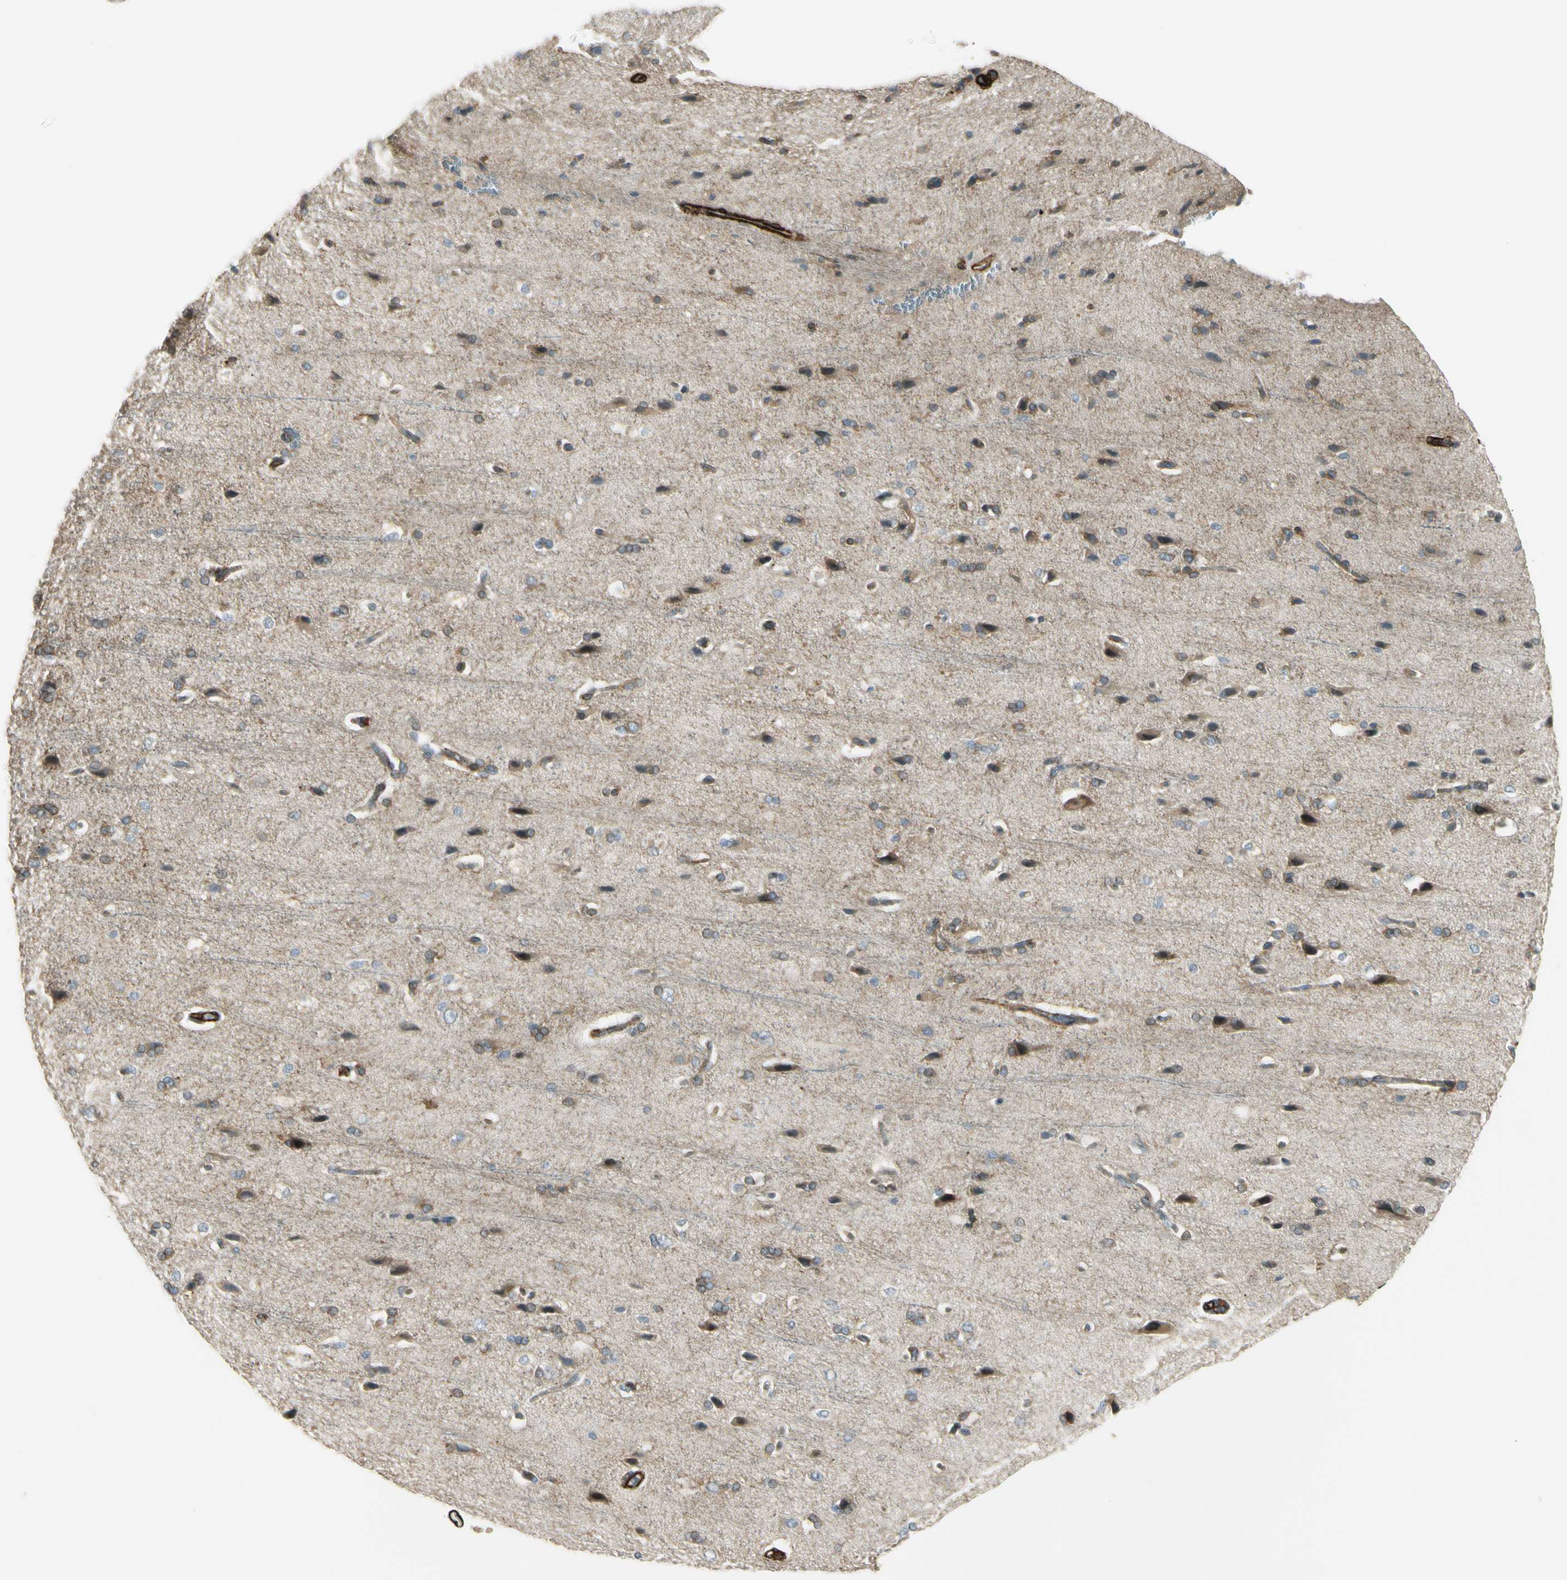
{"staining": {"intensity": "strong", "quantity": "25%-75%", "location": "cytoplasmic/membranous"}, "tissue": "cerebral cortex", "cell_type": "Endothelial cells", "image_type": "normal", "snomed": [{"axis": "morphology", "description": "Normal tissue, NOS"}, {"axis": "topography", "description": "Cerebral cortex"}], "caption": "Immunohistochemistry of unremarkable cerebral cortex reveals high levels of strong cytoplasmic/membranous staining in approximately 25%-75% of endothelial cells.", "gene": "MCAM", "patient": {"sex": "male", "age": 62}}